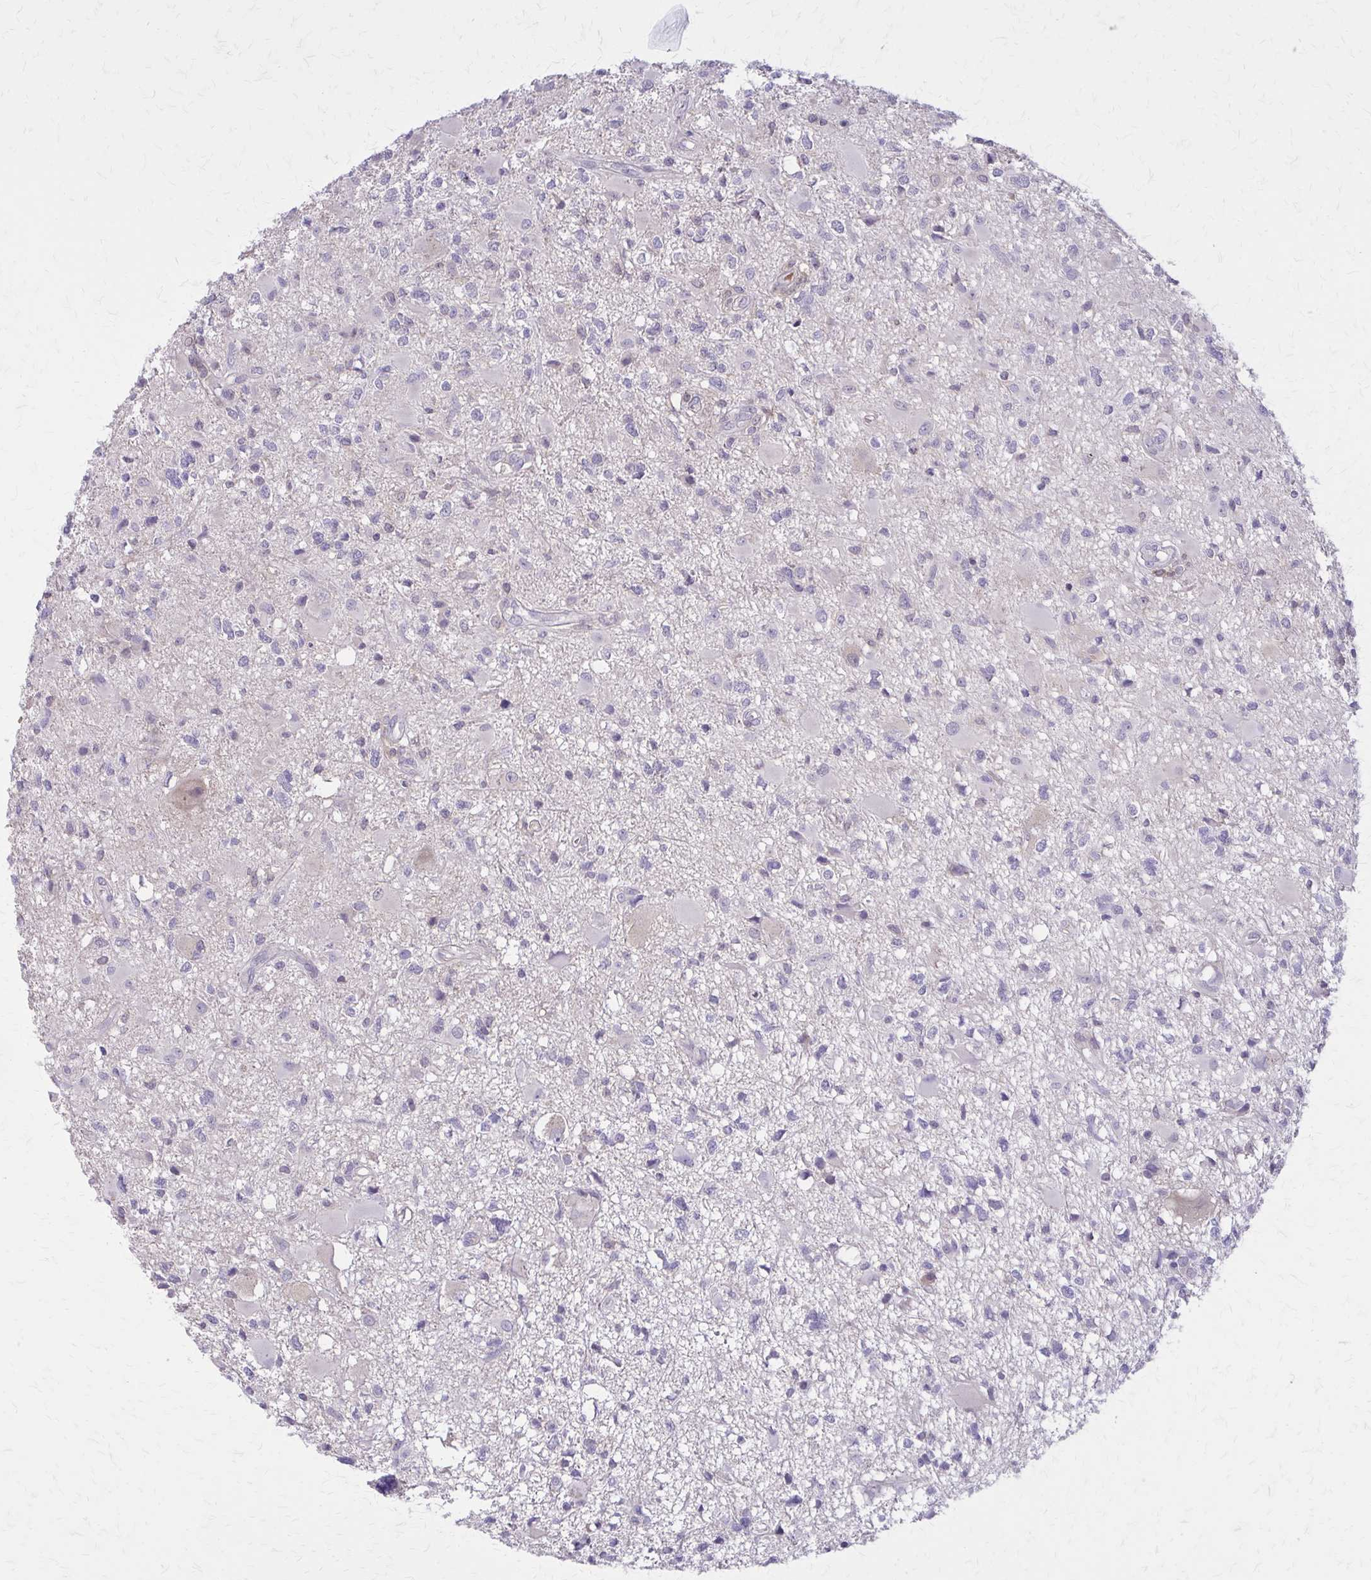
{"staining": {"intensity": "negative", "quantity": "none", "location": "none"}, "tissue": "glioma", "cell_type": "Tumor cells", "image_type": "cancer", "snomed": [{"axis": "morphology", "description": "Glioma, malignant, High grade"}, {"axis": "topography", "description": "Brain"}], "caption": "The immunohistochemistry photomicrograph has no significant positivity in tumor cells of malignant glioma (high-grade) tissue.", "gene": "NRBF2", "patient": {"sex": "male", "age": 54}}